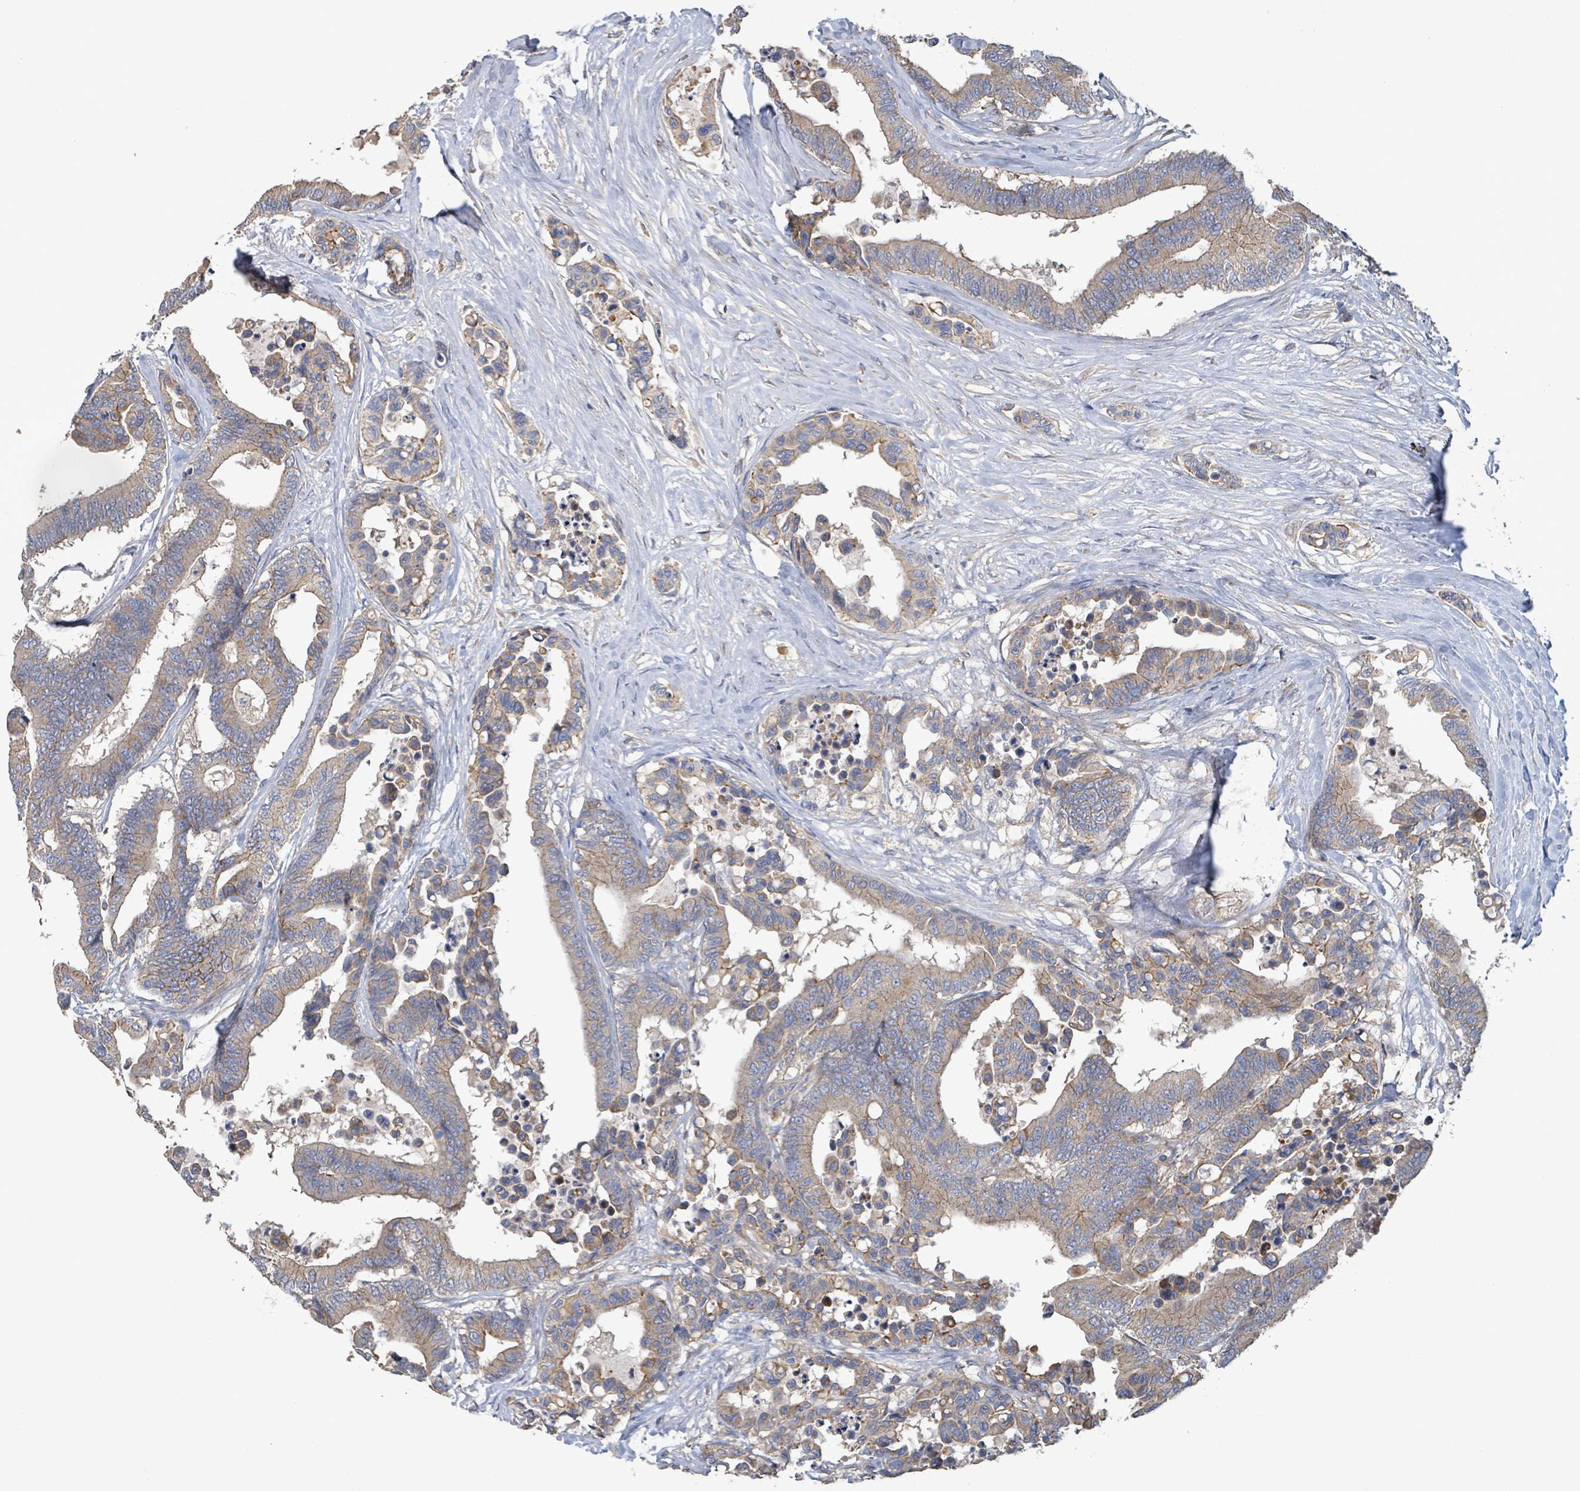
{"staining": {"intensity": "weak", "quantity": "25%-75%", "location": "cytoplasmic/membranous"}, "tissue": "colorectal cancer", "cell_type": "Tumor cells", "image_type": "cancer", "snomed": [{"axis": "morphology", "description": "Normal tissue, NOS"}, {"axis": "morphology", "description": "Adenocarcinoma, NOS"}, {"axis": "topography", "description": "Colon"}], "caption": "Protein staining of colorectal cancer (adenocarcinoma) tissue reveals weak cytoplasmic/membranous expression in about 25%-75% of tumor cells. The staining was performed using DAB, with brown indicating positive protein expression. Nuclei are stained blue with hematoxylin.", "gene": "PLAAT1", "patient": {"sex": "male", "age": 82}}